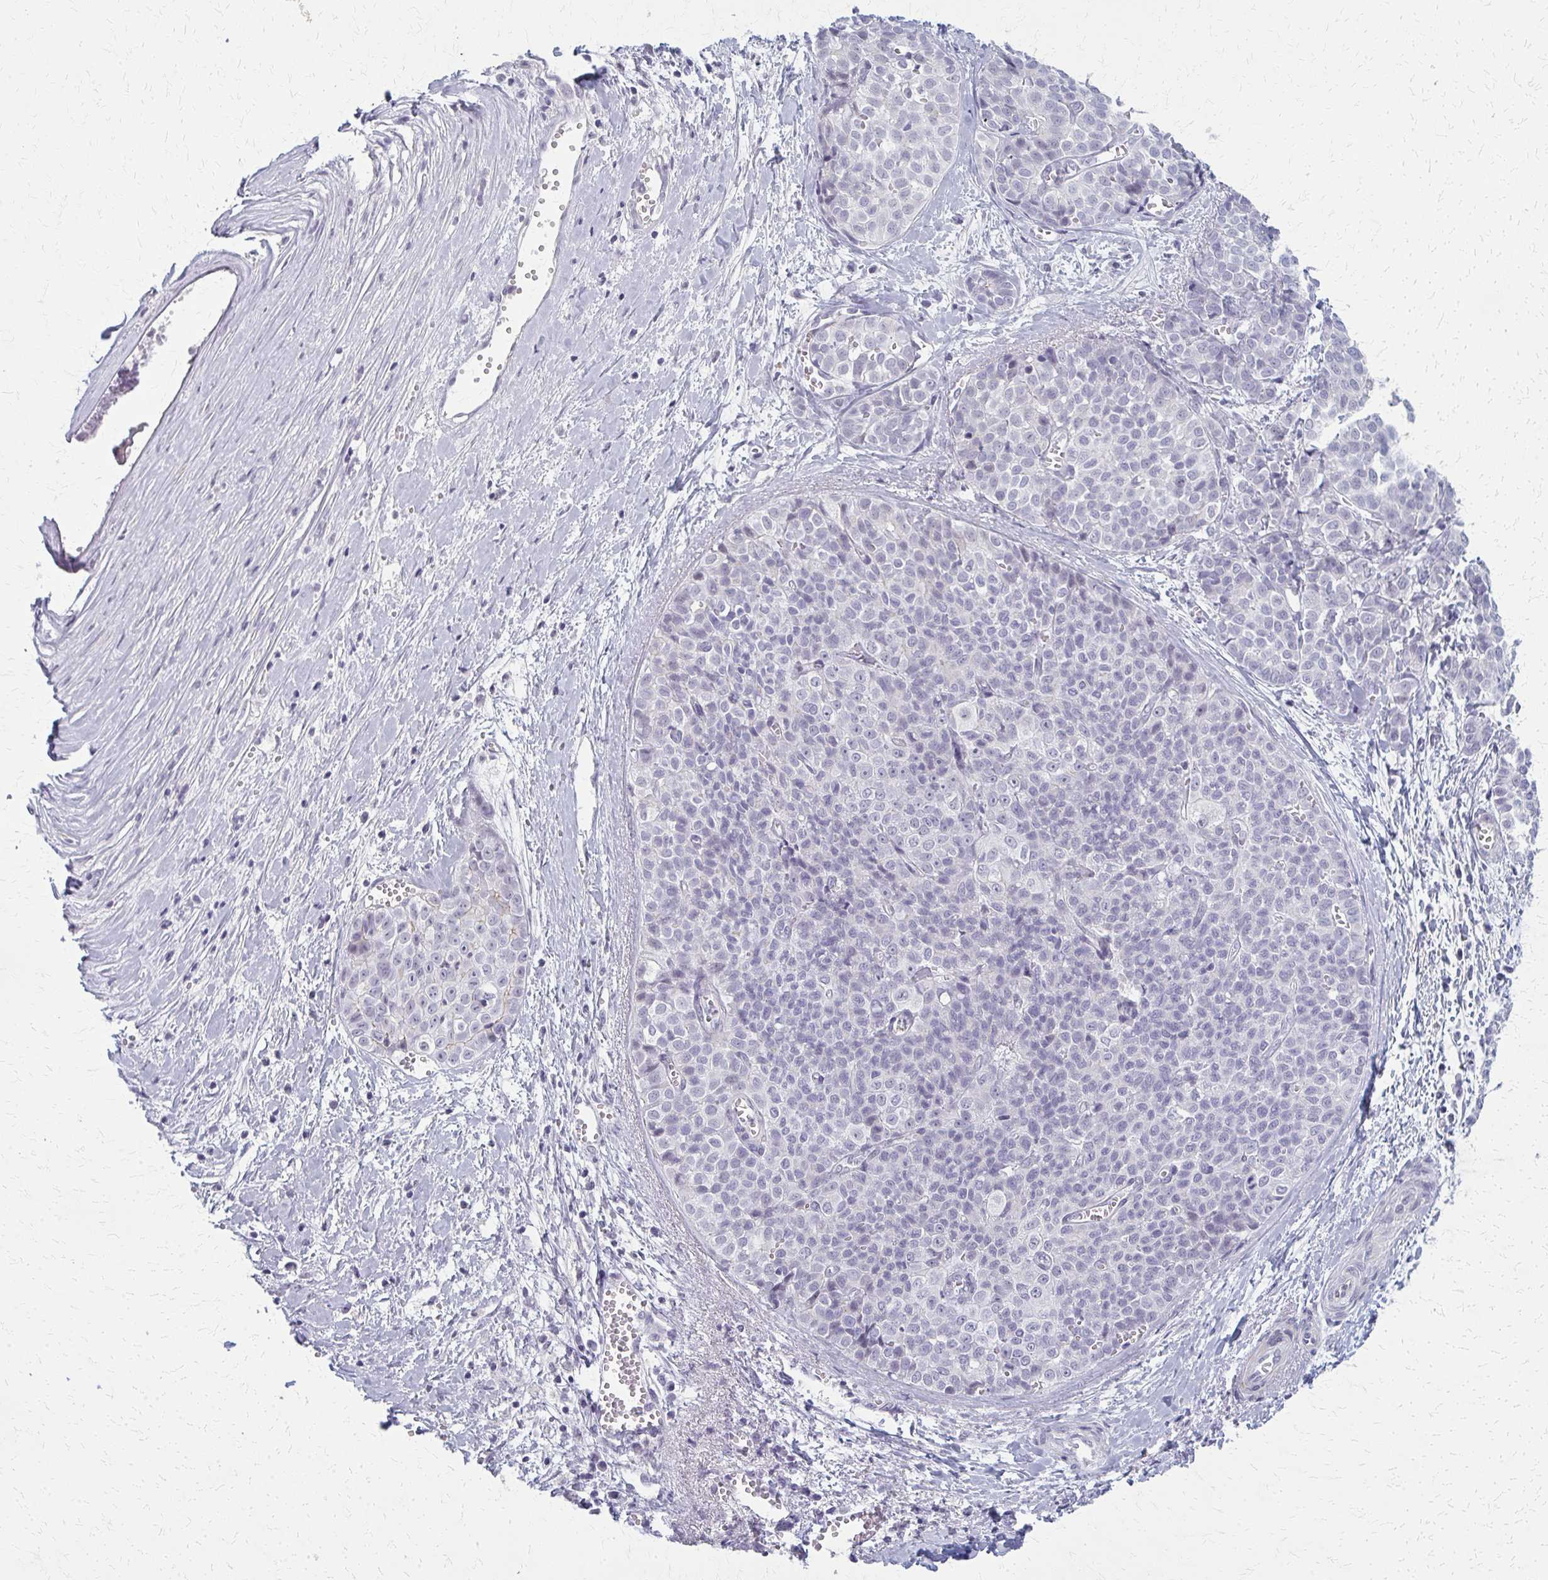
{"staining": {"intensity": "negative", "quantity": "none", "location": "none"}, "tissue": "liver cancer", "cell_type": "Tumor cells", "image_type": "cancer", "snomed": [{"axis": "morphology", "description": "Cholangiocarcinoma"}, {"axis": "topography", "description": "Liver"}], "caption": "Immunohistochemistry image of neoplastic tissue: liver cancer stained with DAB exhibits no significant protein staining in tumor cells.", "gene": "CASQ2", "patient": {"sex": "female", "age": 77}}